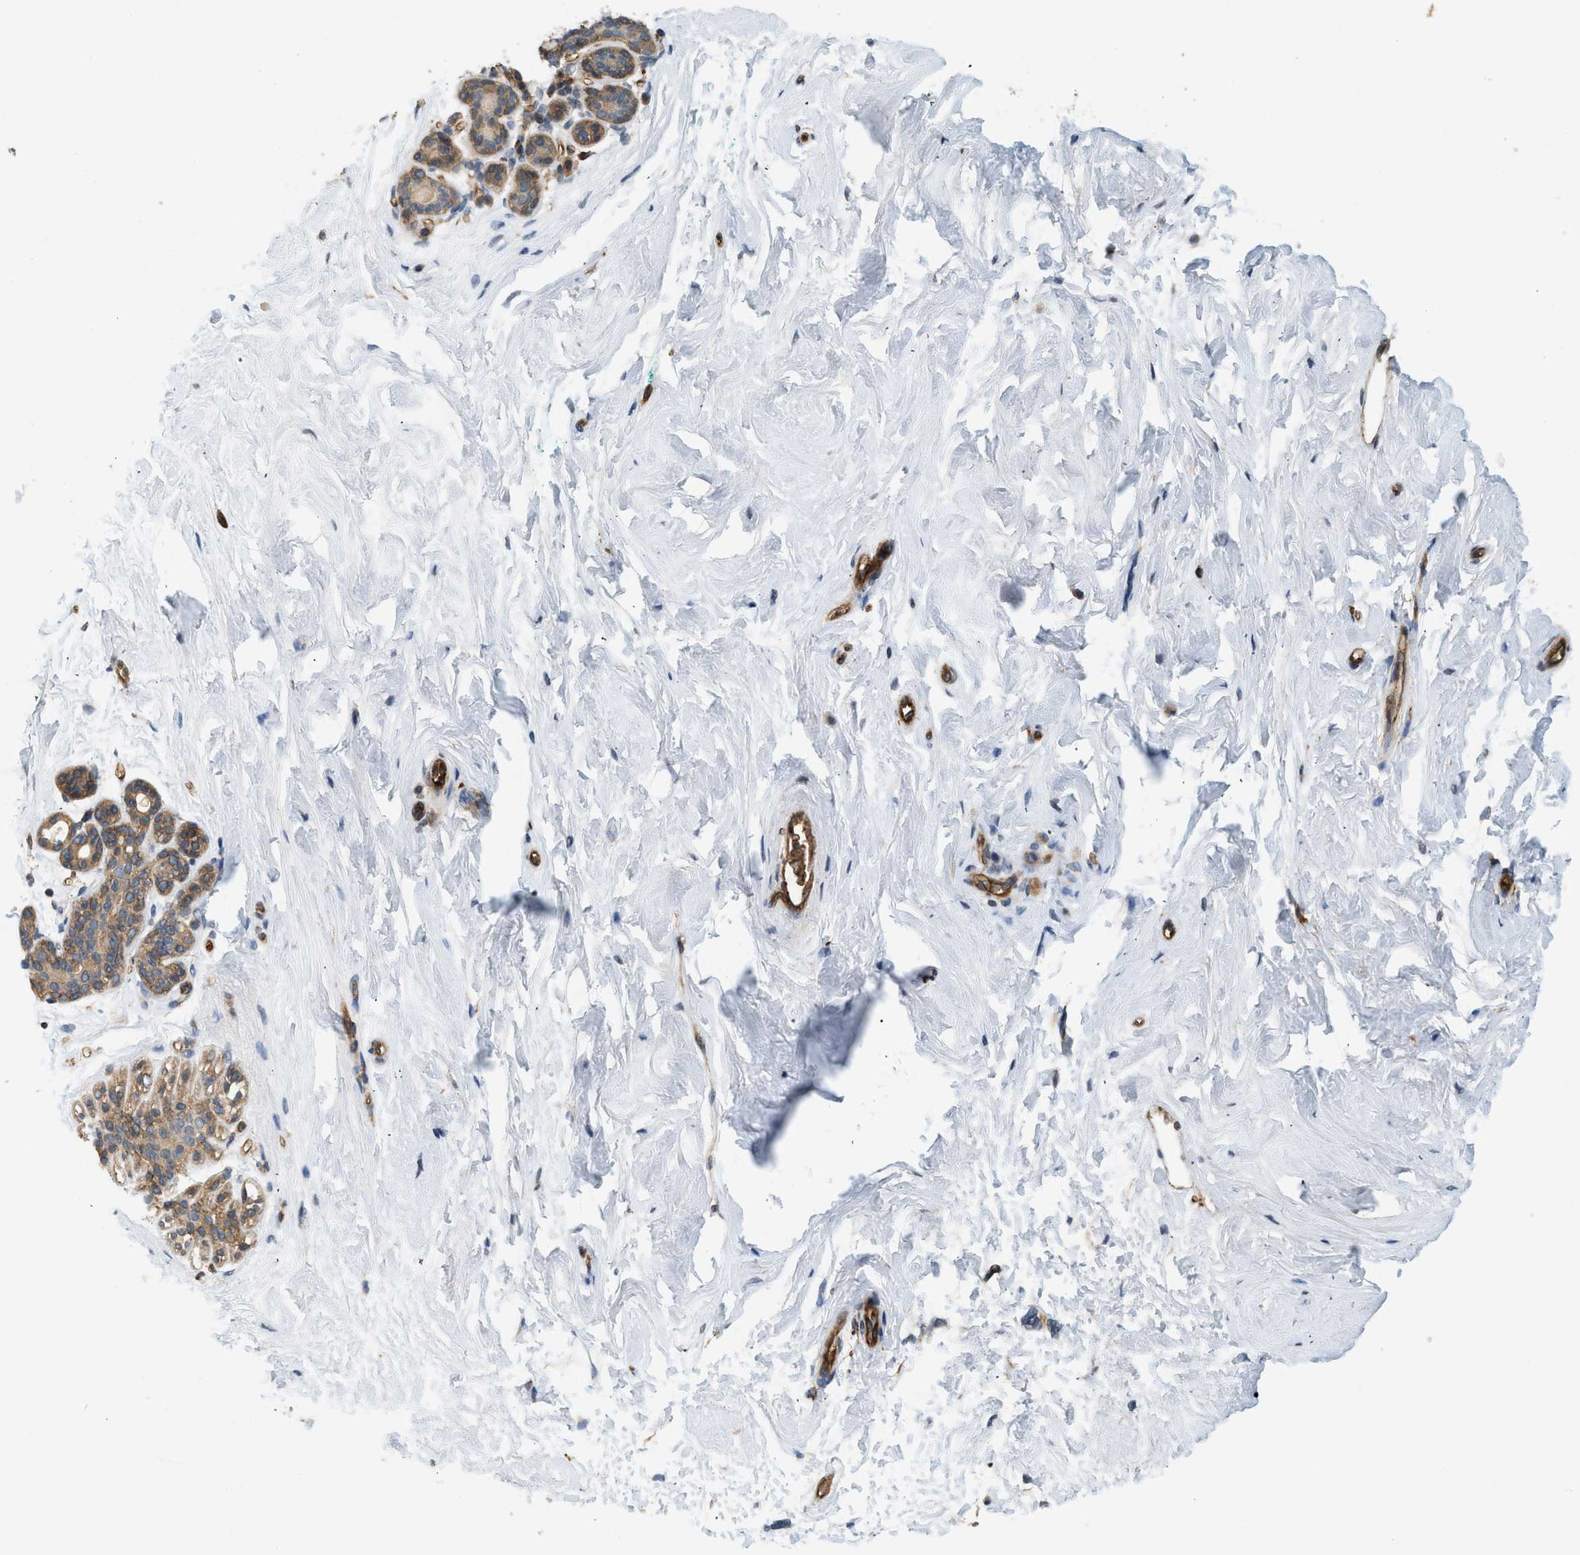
{"staining": {"intensity": "moderate", "quantity": ">75%", "location": "cytoplasmic/membranous"}, "tissue": "breast", "cell_type": "Adipocytes", "image_type": "normal", "snomed": [{"axis": "morphology", "description": "Normal tissue, NOS"}, {"axis": "topography", "description": "Breast"}], "caption": "The histopathology image reveals staining of benign breast, revealing moderate cytoplasmic/membranous protein positivity (brown color) within adipocytes.", "gene": "HIP1", "patient": {"sex": "female", "age": 52}}